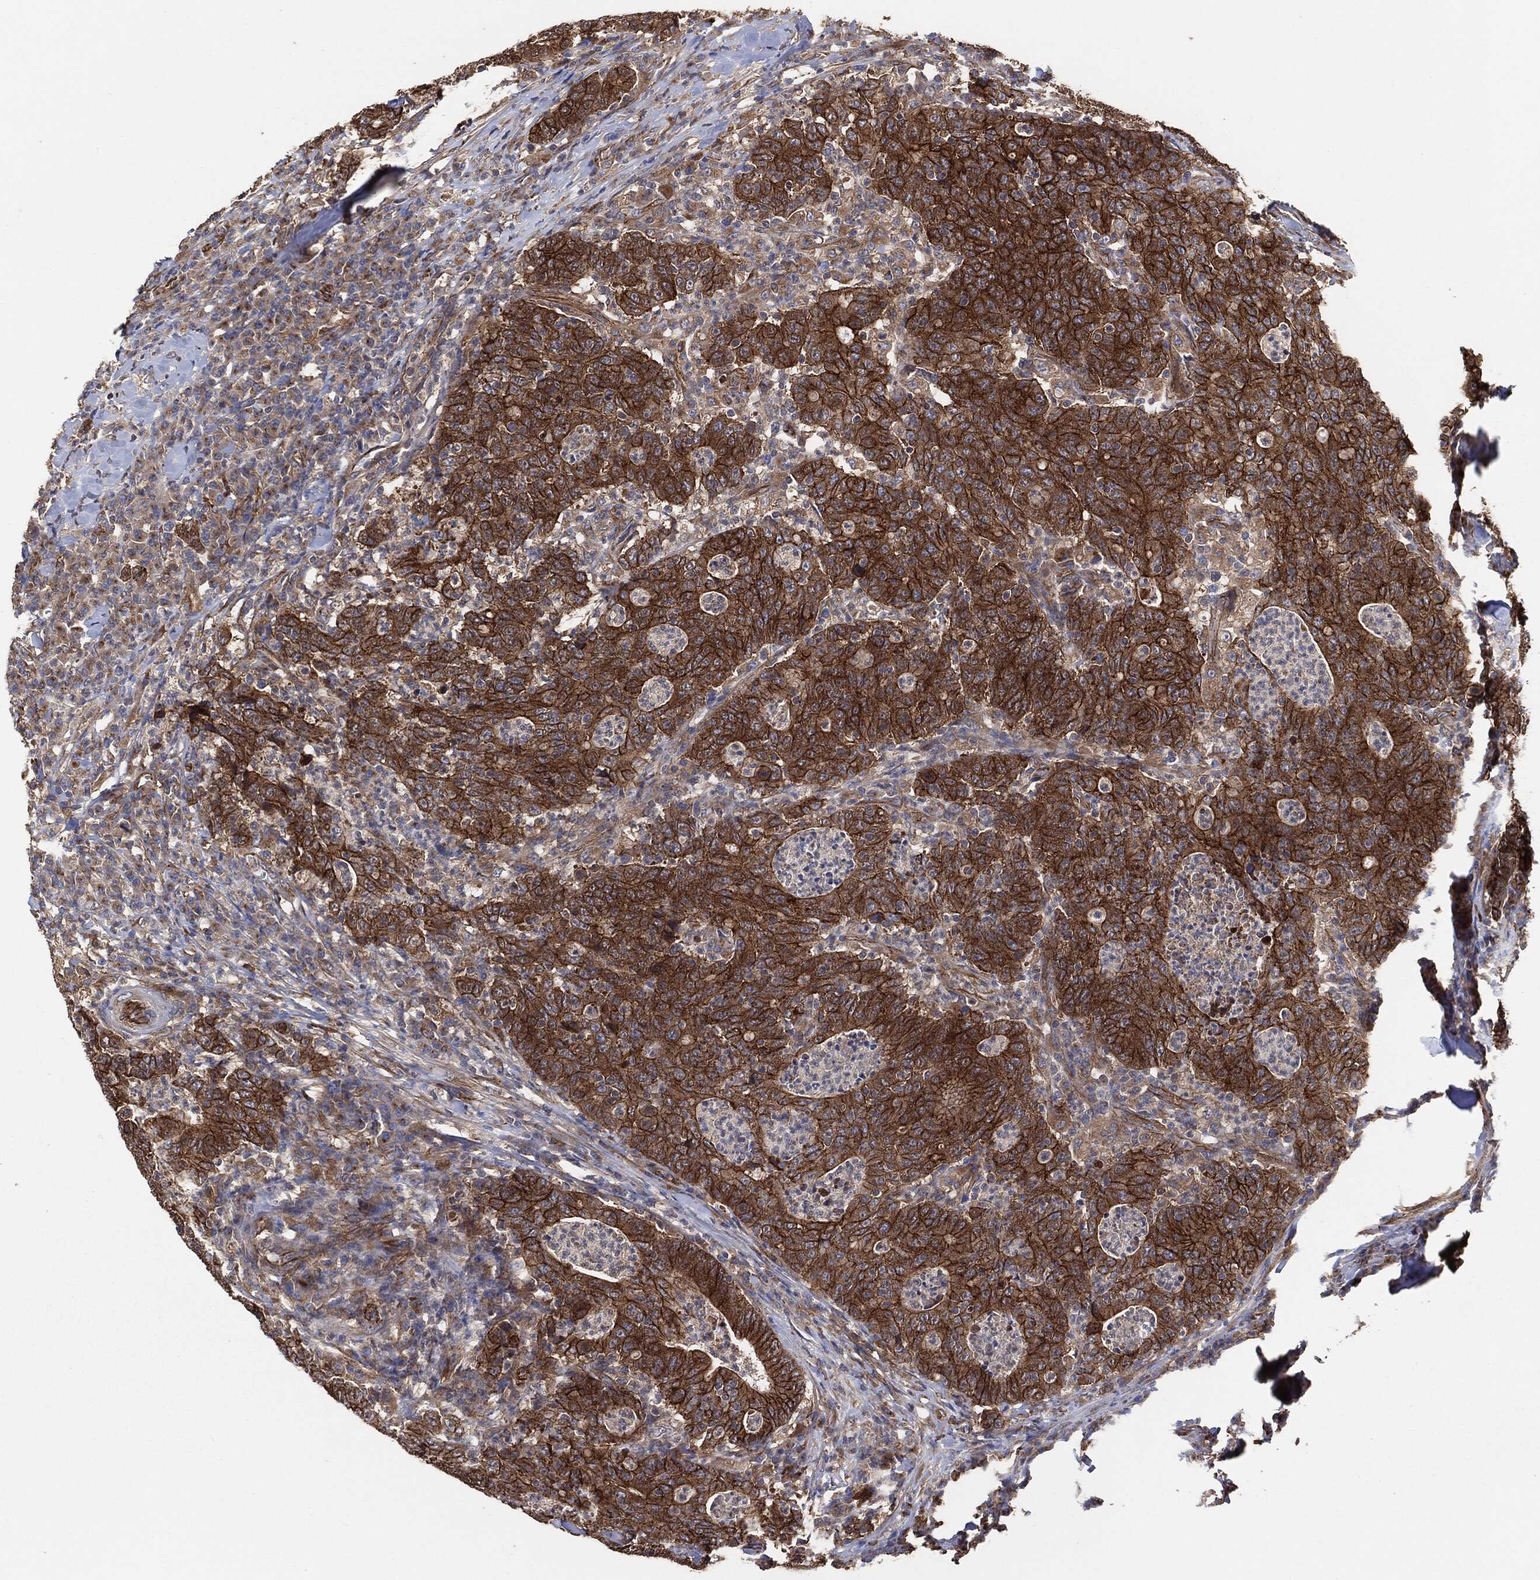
{"staining": {"intensity": "strong", "quantity": ">75%", "location": "cytoplasmic/membranous"}, "tissue": "colorectal cancer", "cell_type": "Tumor cells", "image_type": "cancer", "snomed": [{"axis": "morphology", "description": "Adenocarcinoma, NOS"}, {"axis": "topography", "description": "Colon"}], "caption": "Tumor cells show high levels of strong cytoplasmic/membranous staining in about >75% of cells in human colorectal adenocarcinoma. The protein is stained brown, and the nuclei are stained in blue (DAB (3,3'-diaminobenzidine) IHC with brightfield microscopy, high magnification).", "gene": "CTNNA1", "patient": {"sex": "male", "age": 70}}